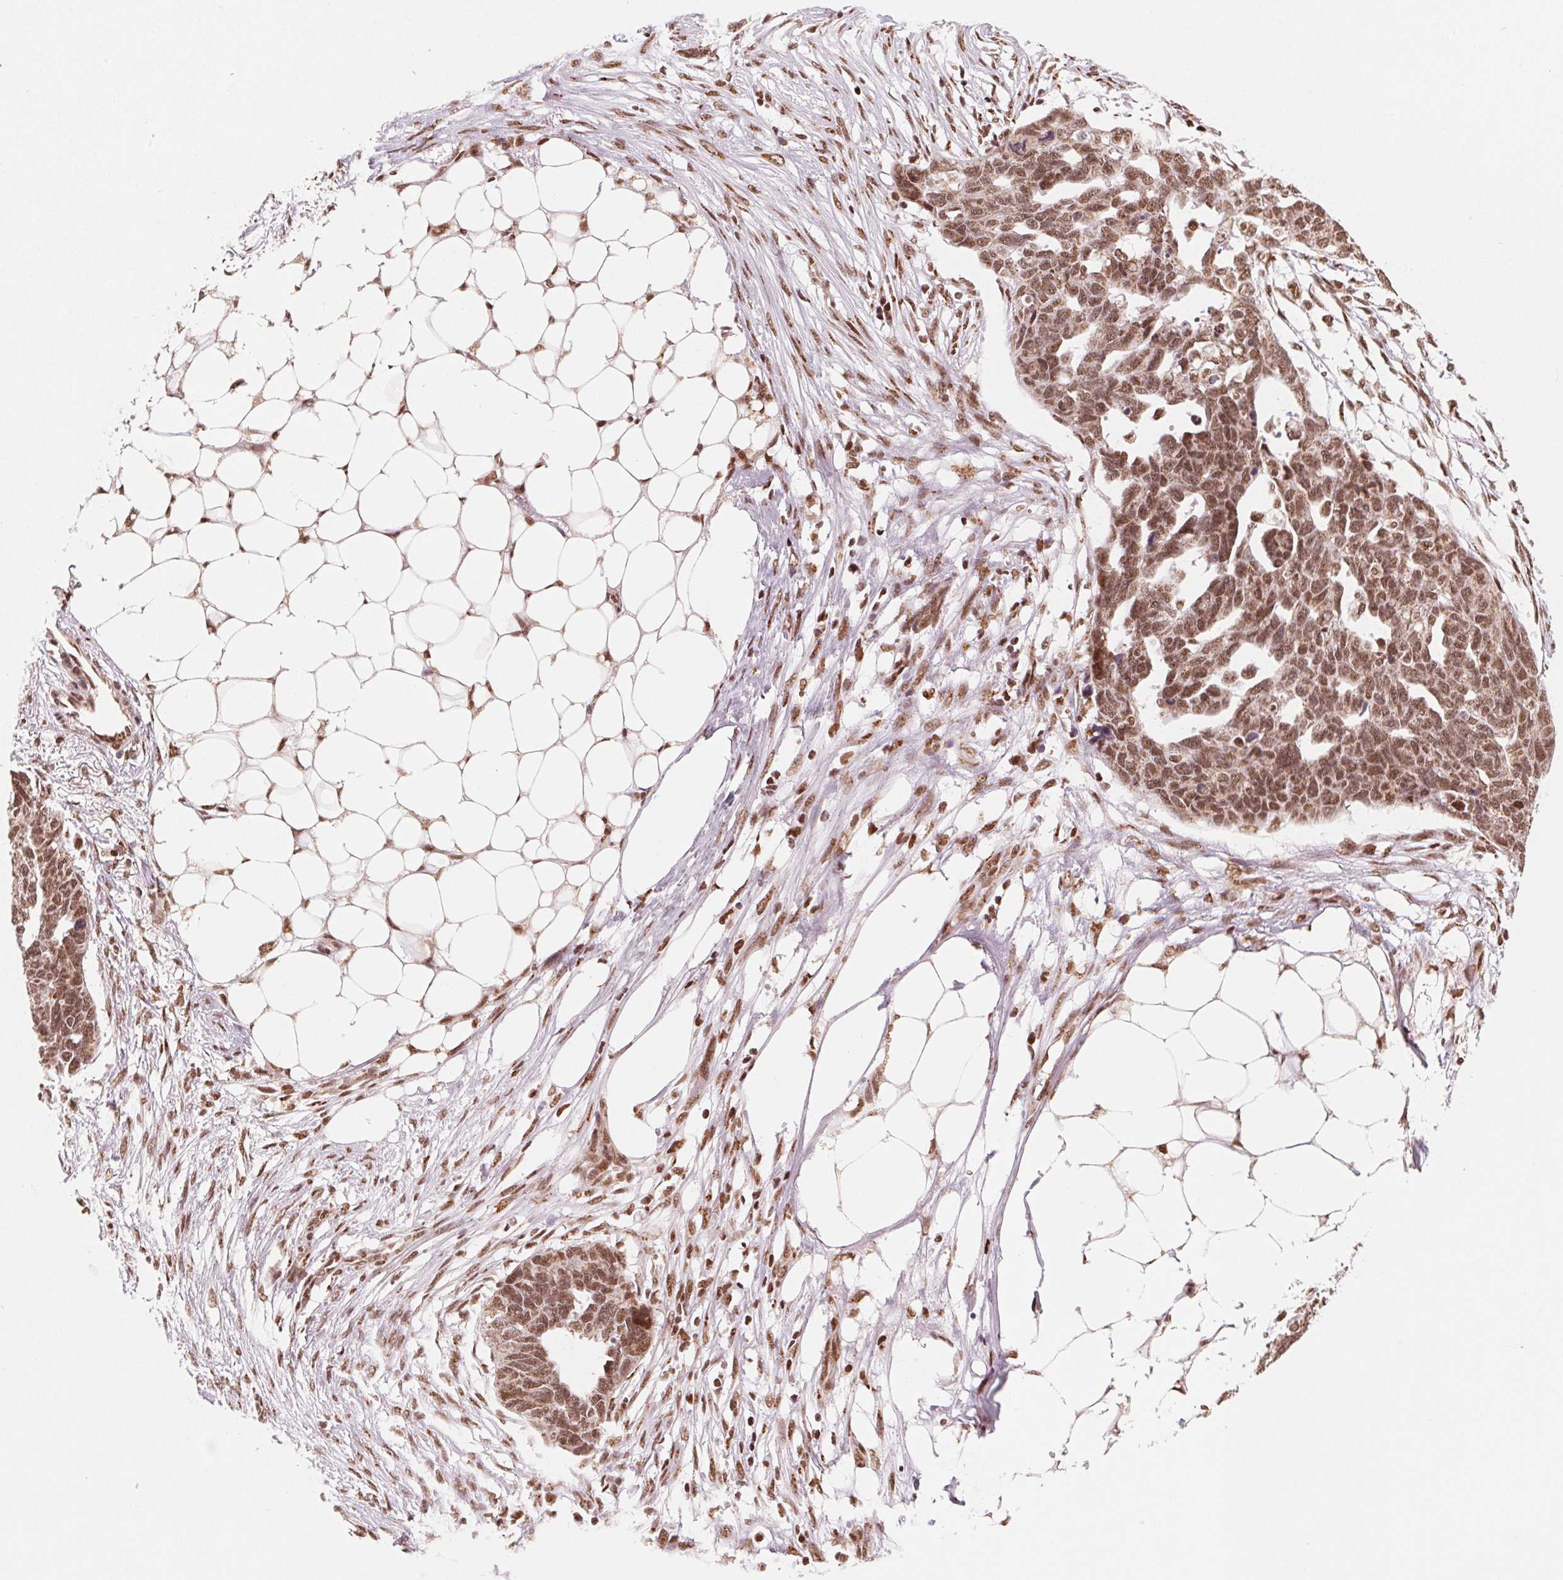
{"staining": {"intensity": "moderate", "quantity": ">75%", "location": "nuclear"}, "tissue": "ovarian cancer", "cell_type": "Tumor cells", "image_type": "cancer", "snomed": [{"axis": "morphology", "description": "Cystadenocarcinoma, serous, NOS"}, {"axis": "topography", "description": "Ovary"}], "caption": "Serous cystadenocarcinoma (ovarian) was stained to show a protein in brown. There is medium levels of moderate nuclear positivity in about >75% of tumor cells.", "gene": "TOPORS", "patient": {"sex": "female", "age": 69}}